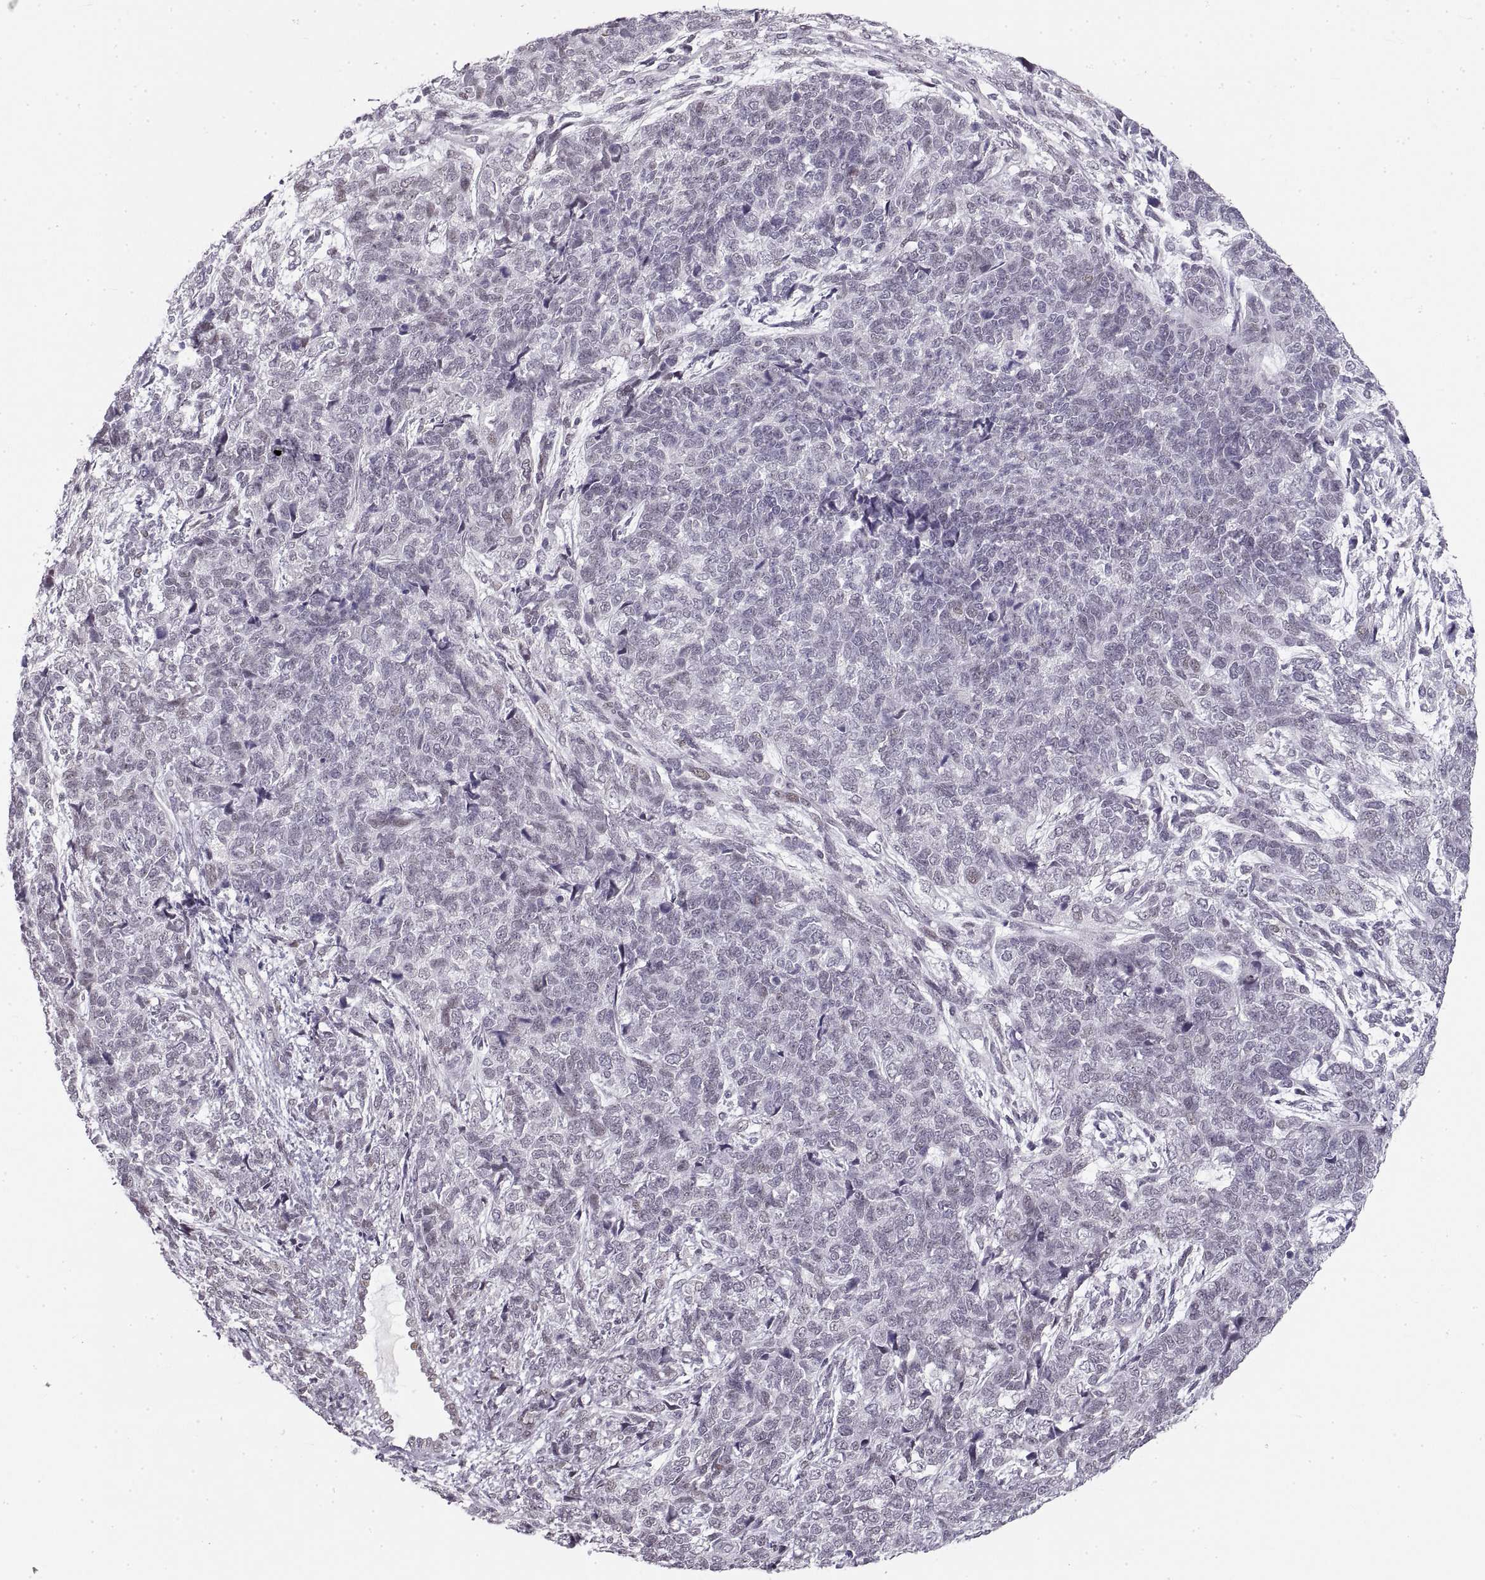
{"staining": {"intensity": "negative", "quantity": "none", "location": "none"}, "tissue": "cervical cancer", "cell_type": "Tumor cells", "image_type": "cancer", "snomed": [{"axis": "morphology", "description": "Squamous cell carcinoma, NOS"}, {"axis": "topography", "description": "Cervix"}], "caption": "High magnification brightfield microscopy of cervical cancer stained with DAB (brown) and counterstained with hematoxylin (blue): tumor cells show no significant staining.", "gene": "NANOS3", "patient": {"sex": "female", "age": 63}}